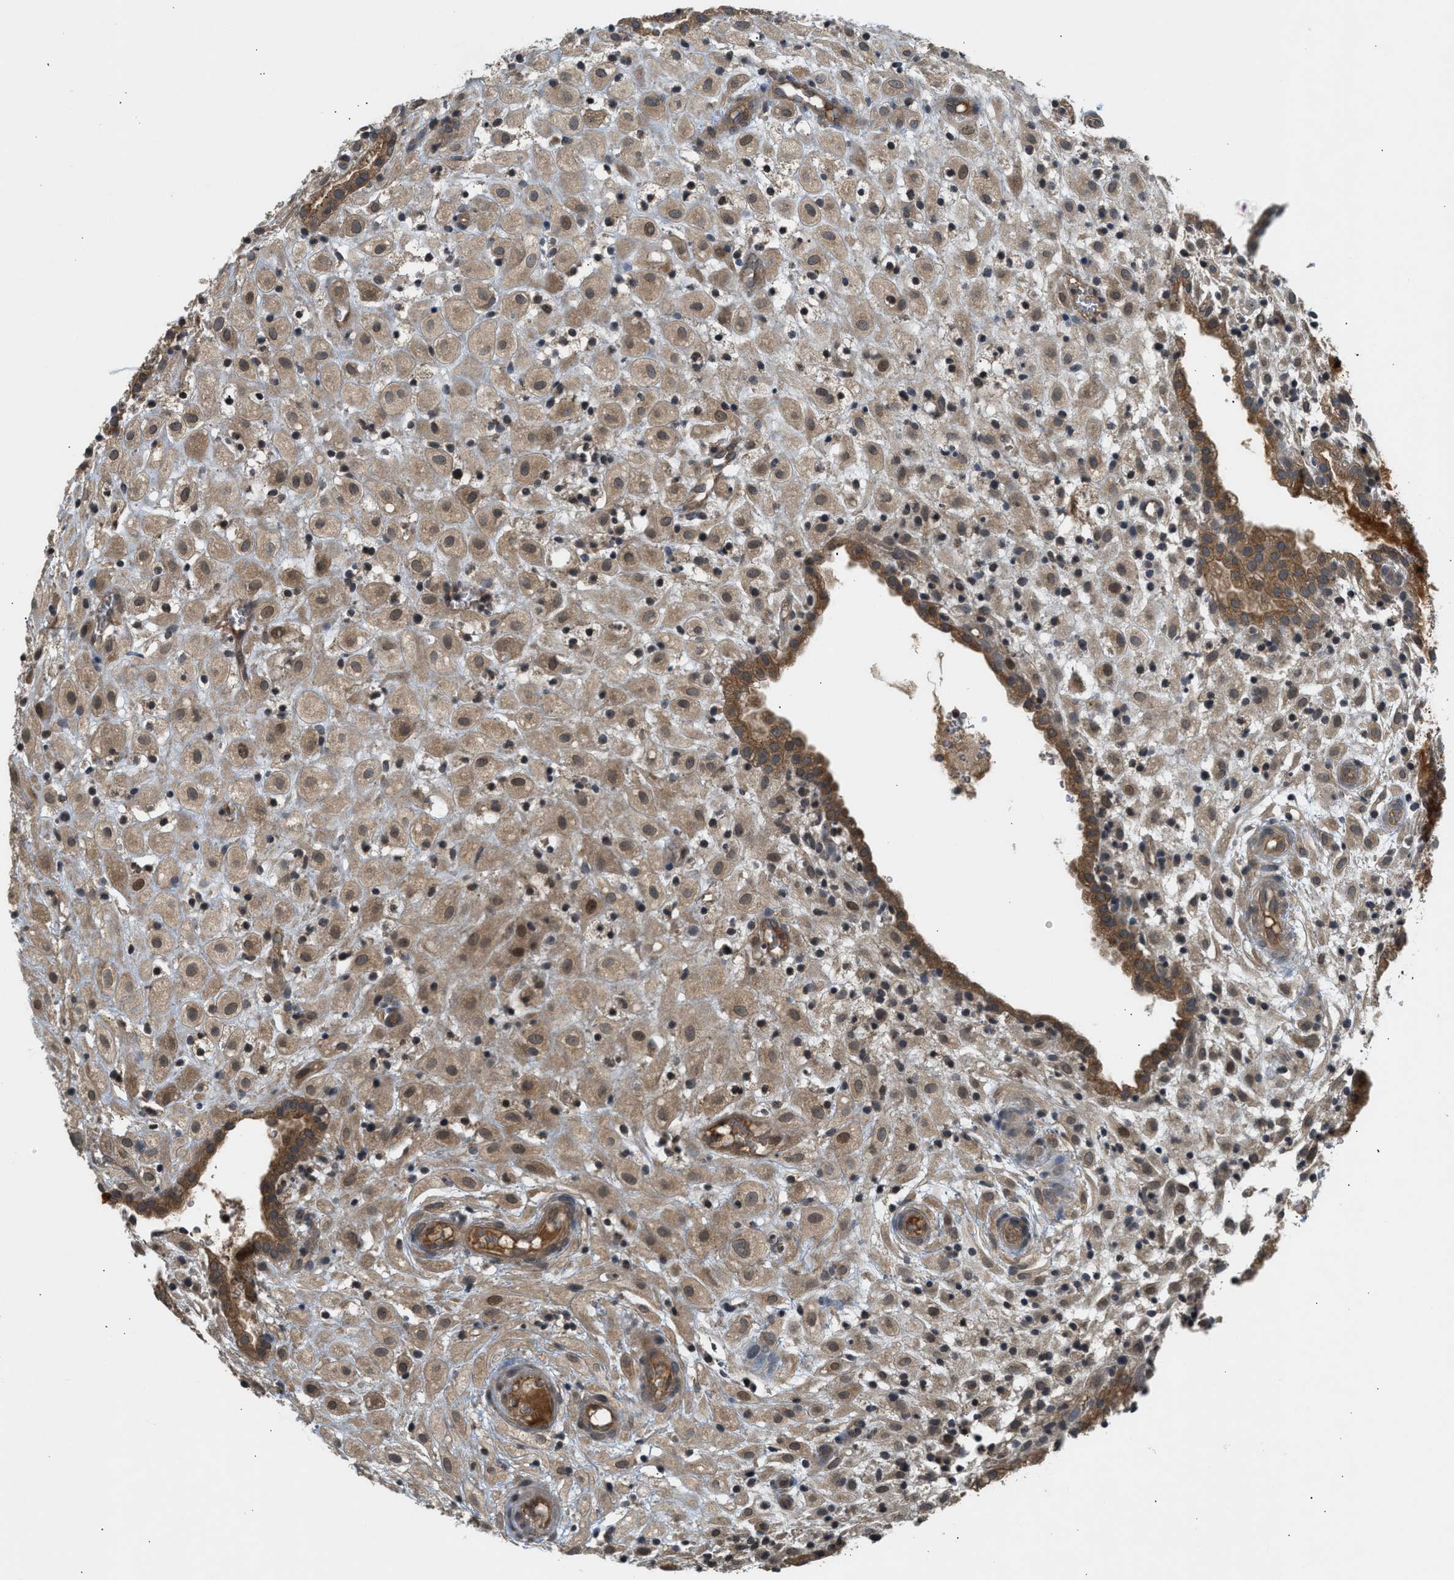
{"staining": {"intensity": "moderate", "quantity": ">75%", "location": "cytoplasmic/membranous,nuclear"}, "tissue": "placenta", "cell_type": "Decidual cells", "image_type": "normal", "snomed": [{"axis": "morphology", "description": "Normal tissue, NOS"}, {"axis": "topography", "description": "Placenta"}], "caption": "Immunohistochemistry (IHC) staining of normal placenta, which reveals medium levels of moderate cytoplasmic/membranous,nuclear expression in approximately >75% of decidual cells indicating moderate cytoplasmic/membranous,nuclear protein staining. The staining was performed using DAB (3,3'-diaminobenzidine) (brown) for protein detection and nuclei were counterstained in hematoxylin (blue).", "gene": "ADCY8", "patient": {"sex": "female", "age": 18}}